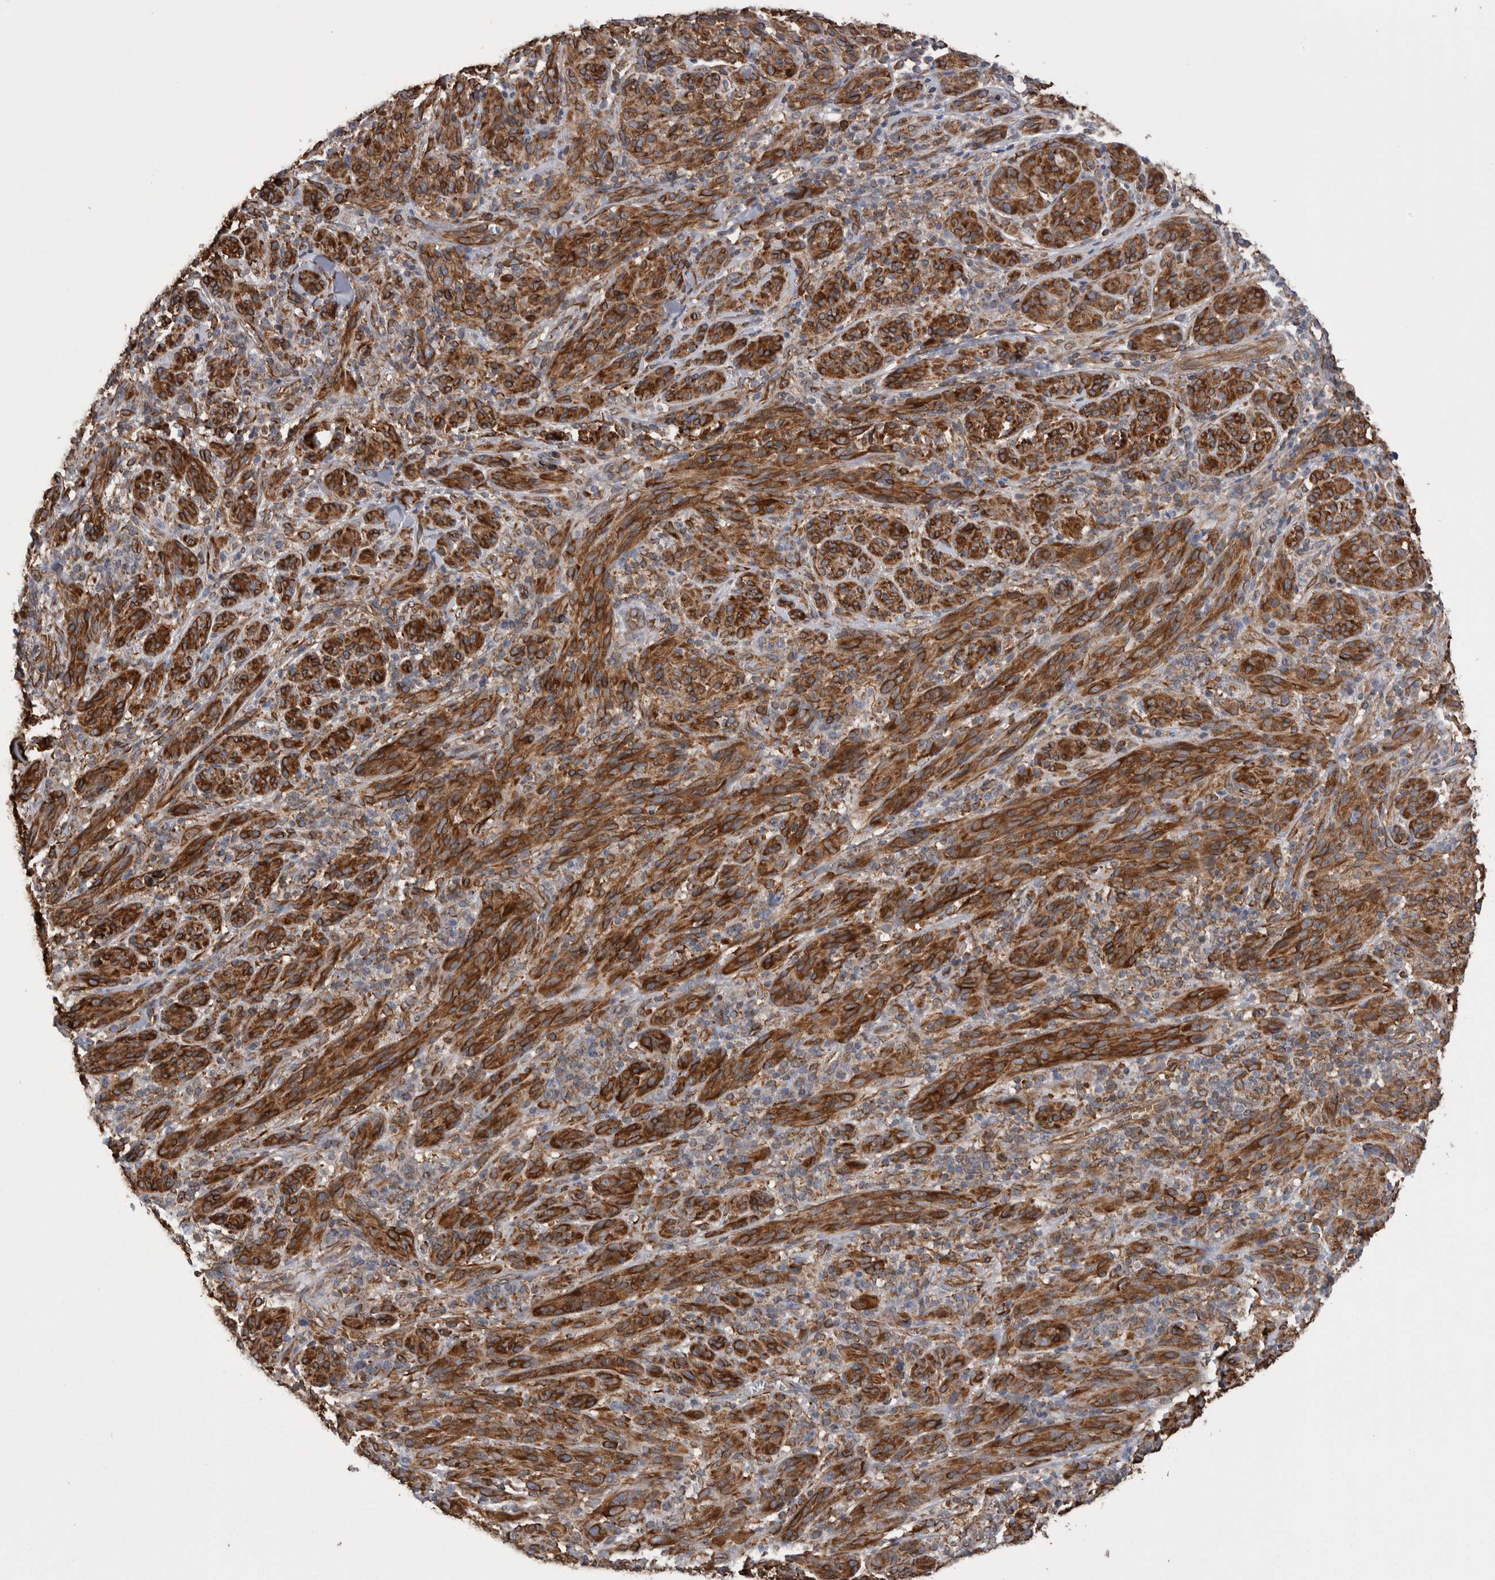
{"staining": {"intensity": "strong", "quantity": ">75%", "location": "cytoplasmic/membranous"}, "tissue": "melanoma", "cell_type": "Tumor cells", "image_type": "cancer", "snomed": [{"axis": "morphology", "description": "Malignant melanoma, NOS"}, {"axis": "topography", "description": "Skin of head"}], "caption": "Brown immunohistochemical staining in human melanoma shows strong cytoplasmic/membranous expression in approximately >75% of tumor cells.", "gene": "KIF12", "patient": {"sex": "male", "age": 96}}